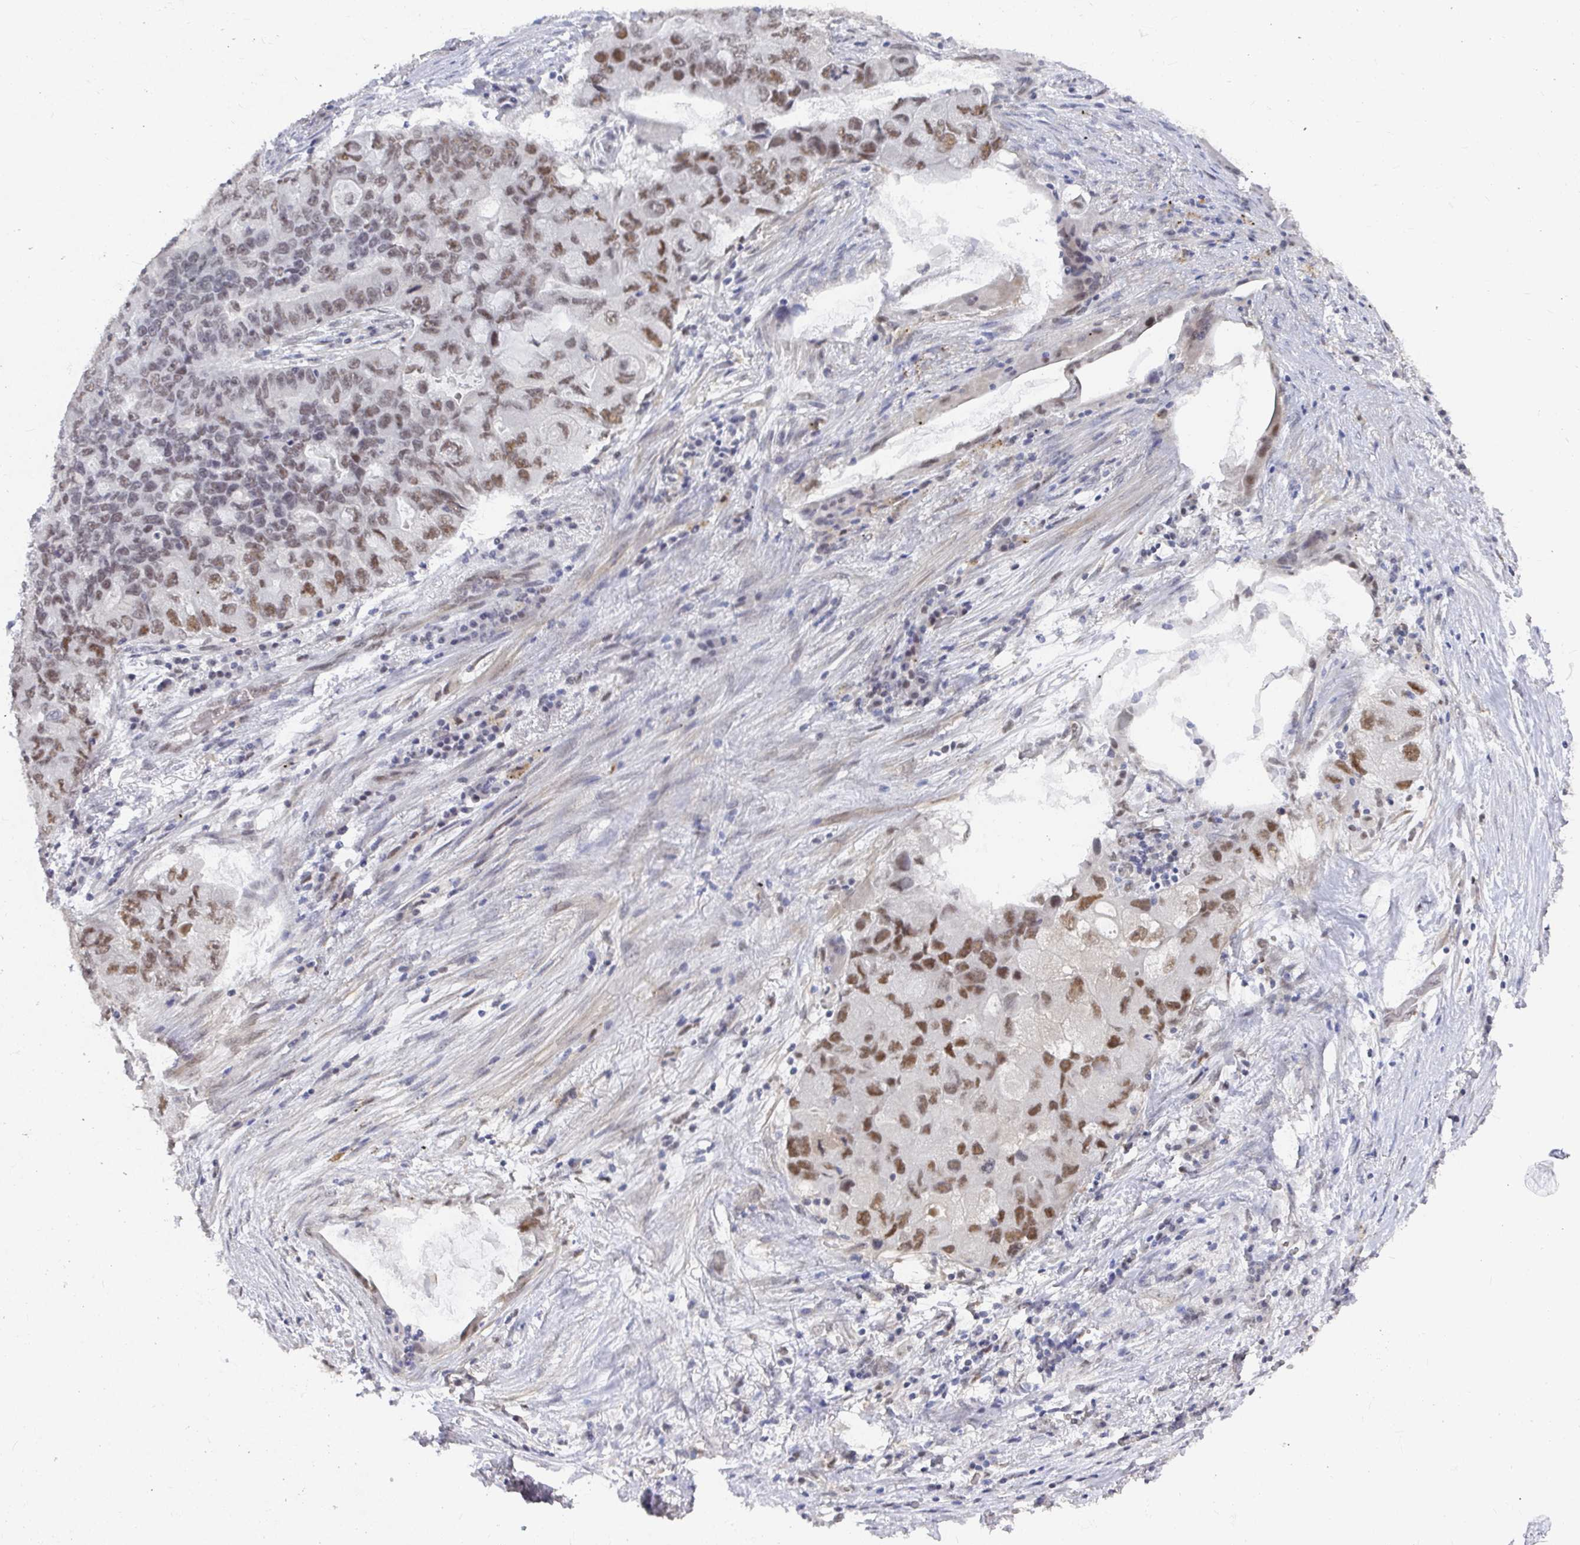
{"staining": {"intensity": "moderate", "quantity": ">75%", "location": "nuclear"}, "tissue": "lung cancer", "cell_type": "Tumor cells", "image_type": "cancer", "snomed": [{"axis": "morphology", "description": "Adenocarcinoma, NOS"}, {"axis": "morphology", "description": "Adenocarcinoma, metastatic, NOS"}, {"axis": "topography", "description": "Lymph node"}, {"axis": "topography", "description": "Lung"}], "caption": "Protein expression analysis of lung cancer displays moderate nuclear positivity in approximately >75% of tumor cells. (DAB (3,3'-diaminobenzidine) IHC with brightfield microscopy, high magnification).", "gene": "RCOR1", "patient": {"sex": "female", "age": 54}}